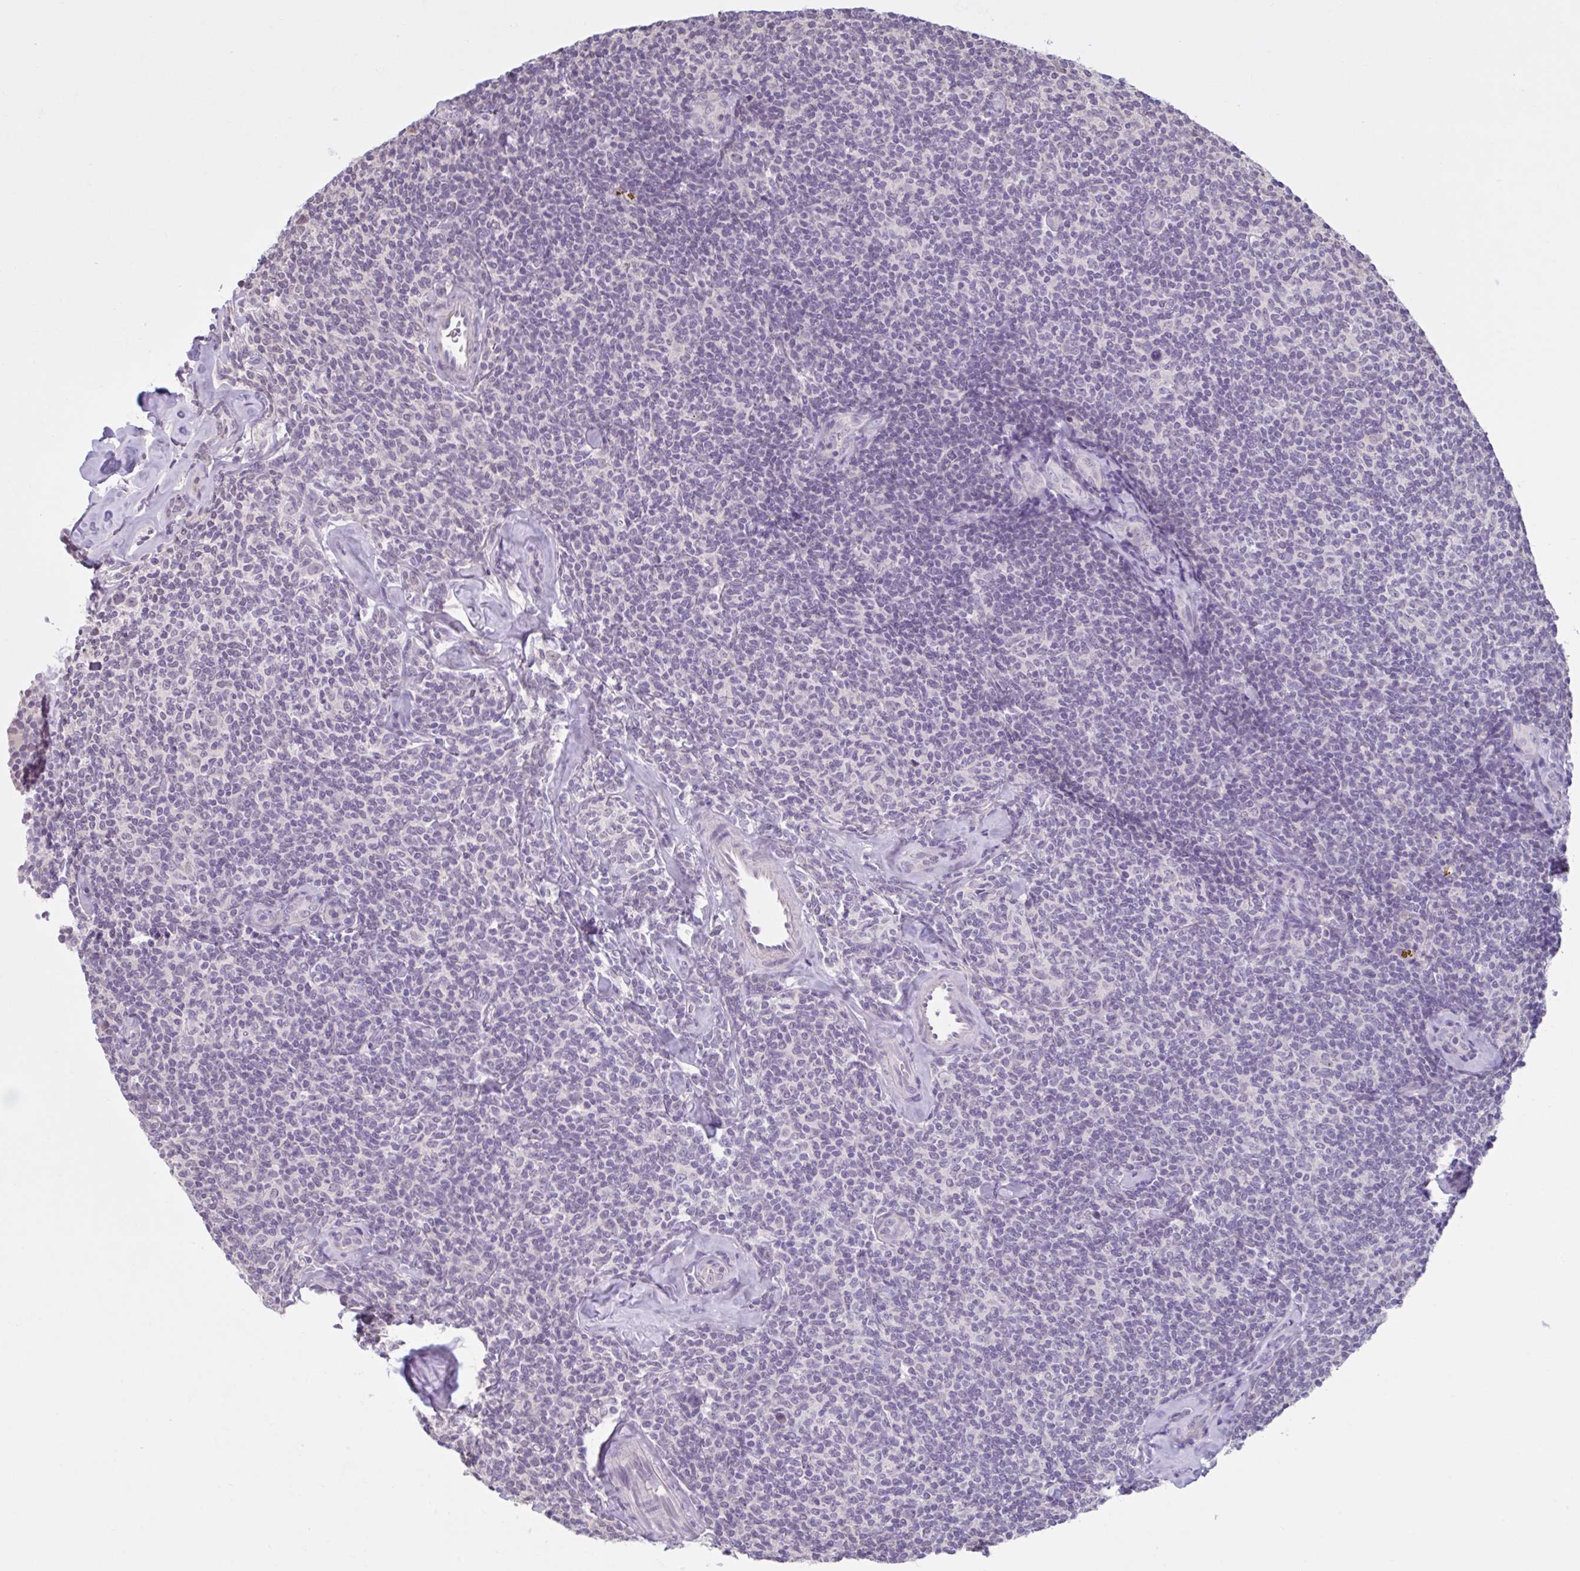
{"staining": {"intensity": "negative", "quantity": "none", "location": "none"}, "tissue": "lymphoma", "cell_type": "Tumor cells", "image_type": "cancer", "snomed": [{"axis": "morphology", "description": "Malignant lymphoma, non-Hodgkin's type, Low grade"}, {"axis": "topography", "description": "Lymph node"}], "caption": "Immunohistochemistry photomicrograph of malignant lymphoma, non-Hodgkin's type (low-grade) stained for a protein (brown), which demonstrates no positivity in tumor cells.", "gene": "CDH19", "patient": {"sex": "female", "age": 56}}